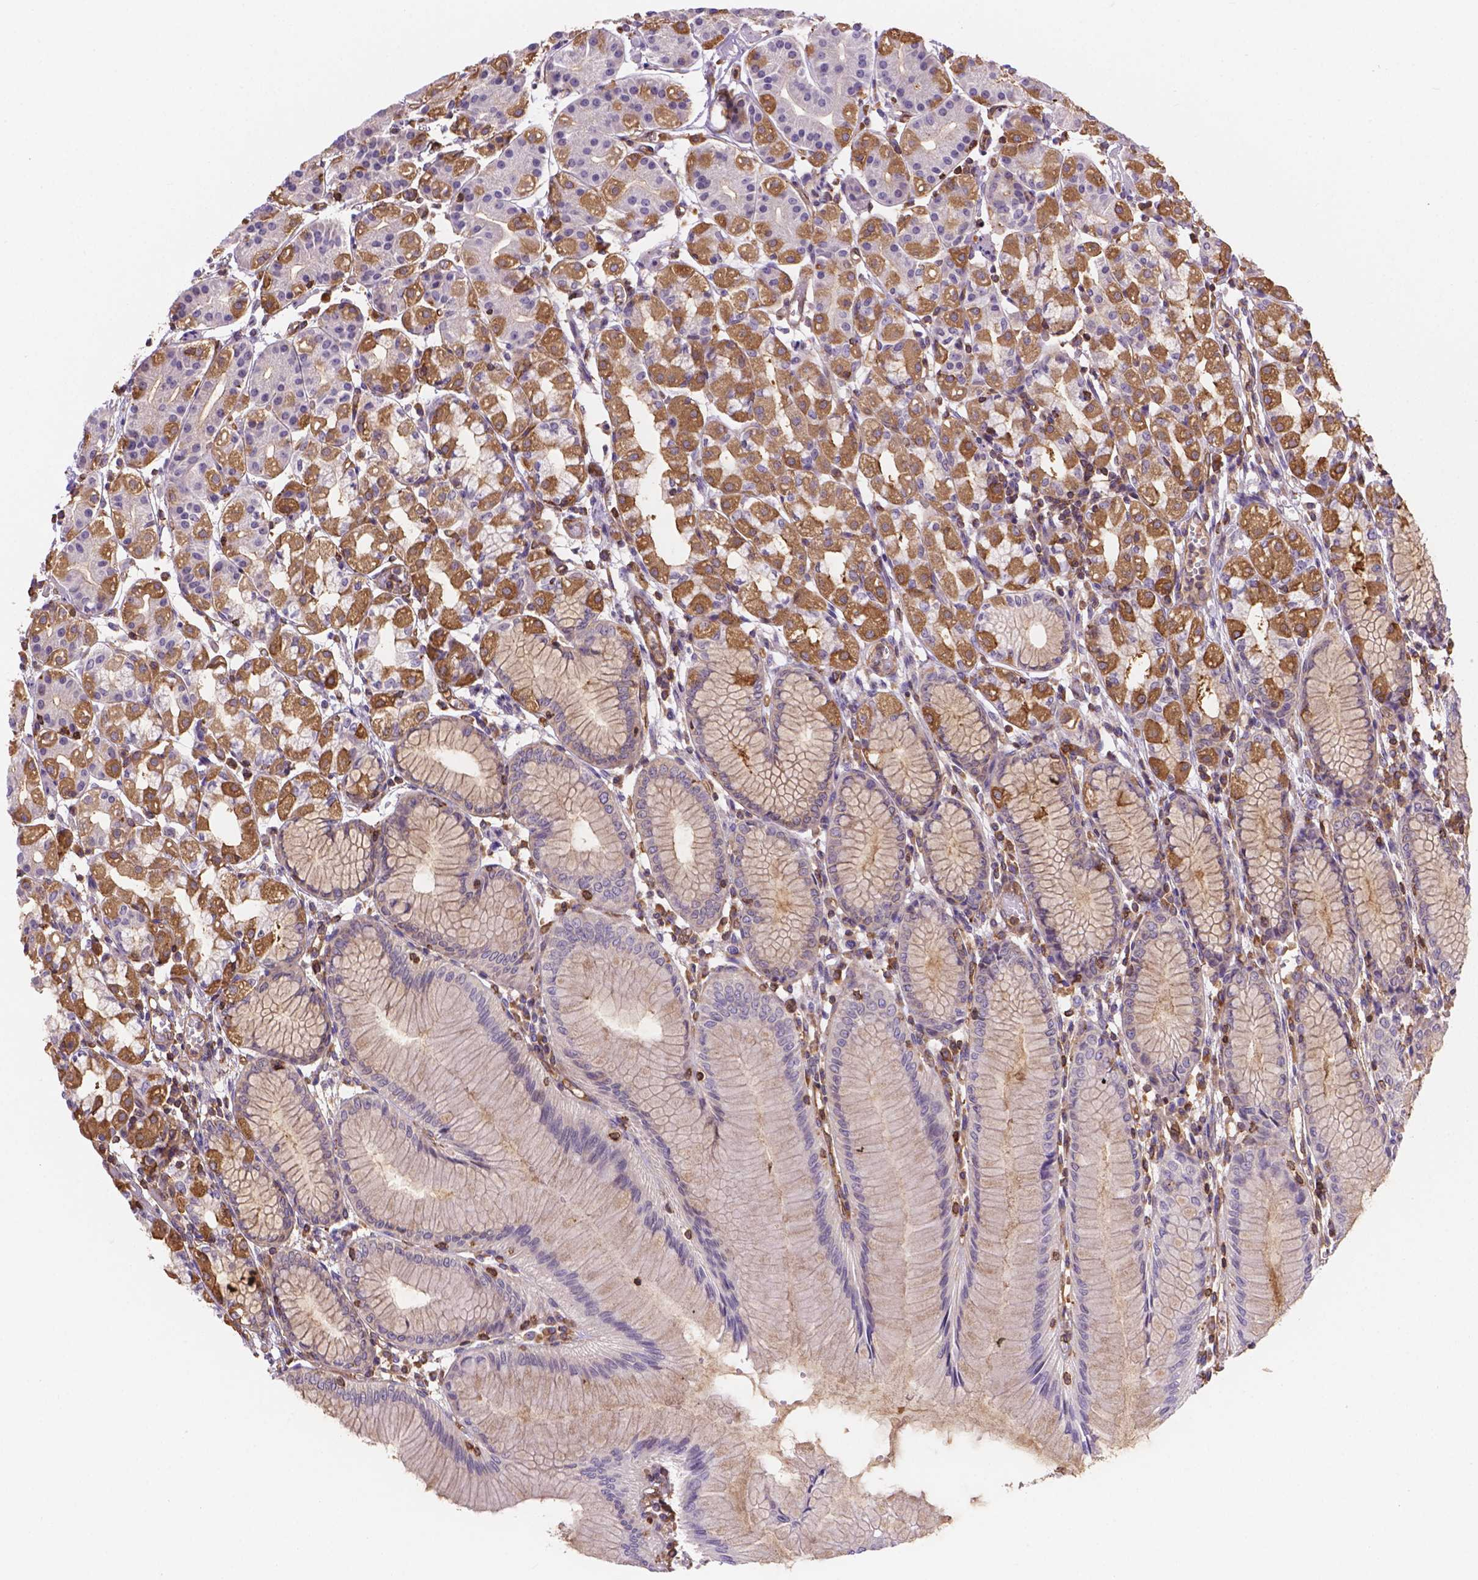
{"staining": {"intensity": "strong", "quantity": "<25%", "location": "cytoplasmic/membranous"}, "tissue": "stomach", "cell_type": "Glandular cells", "image_type": "normal", "snomed": [{"axis": "morphology", "description": "Normal tissue, NOS"}, {"axis": "topography", "description": "Skeletal muscle"}, {"axis": "topography", "description": "Stomach"}], "caption": "Immunohistochemical staining of benign stomach exhibits medium levels of strong cytoplasmic/membranous staining in approximately <25% of glandular cells.", "gene": "DMWD", "patient": {"sex": "female", "age": 57}}